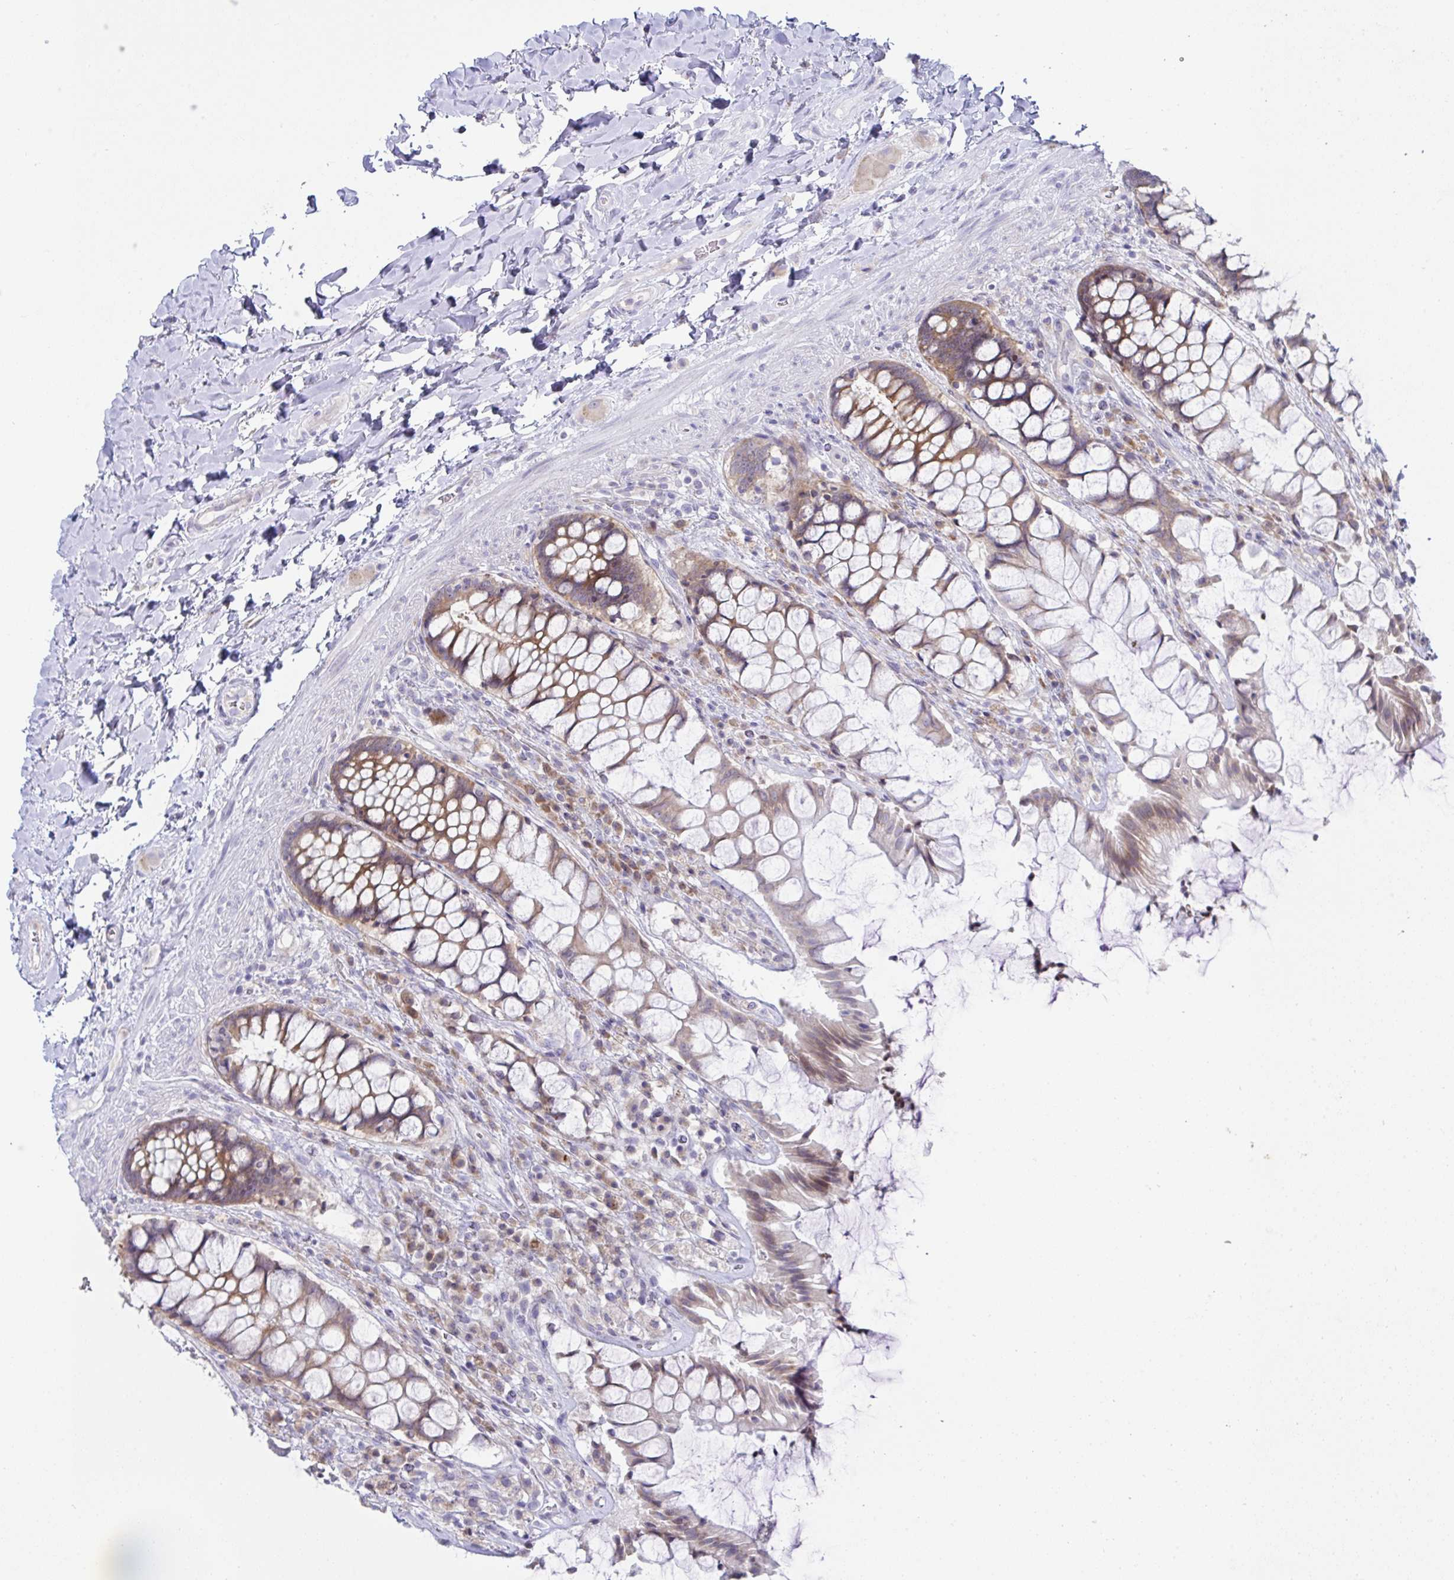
{"staining": {"intensity": "strong", "quantity": ">75%", "location": "cytoplasmic/membranous"}, "tissue": "rectum", "cell_type": "Glandular cells", "image_type": "normal", "snomed": [{"axis": "morphology", "description": "Normal tissue, NOS"}, {"axis": "topography", "description": "Rectum"}], "caption": "Immunohistochemistry of normal human rectum exhibits high levels of strong cytoplasmic/membranous expression in approximately >75% of glandular cells. (brown staining indicates protein expression, while blue staining denotes nuclei).", "gene": "FAU", "patient": {"sex": "female", "age": 58}}